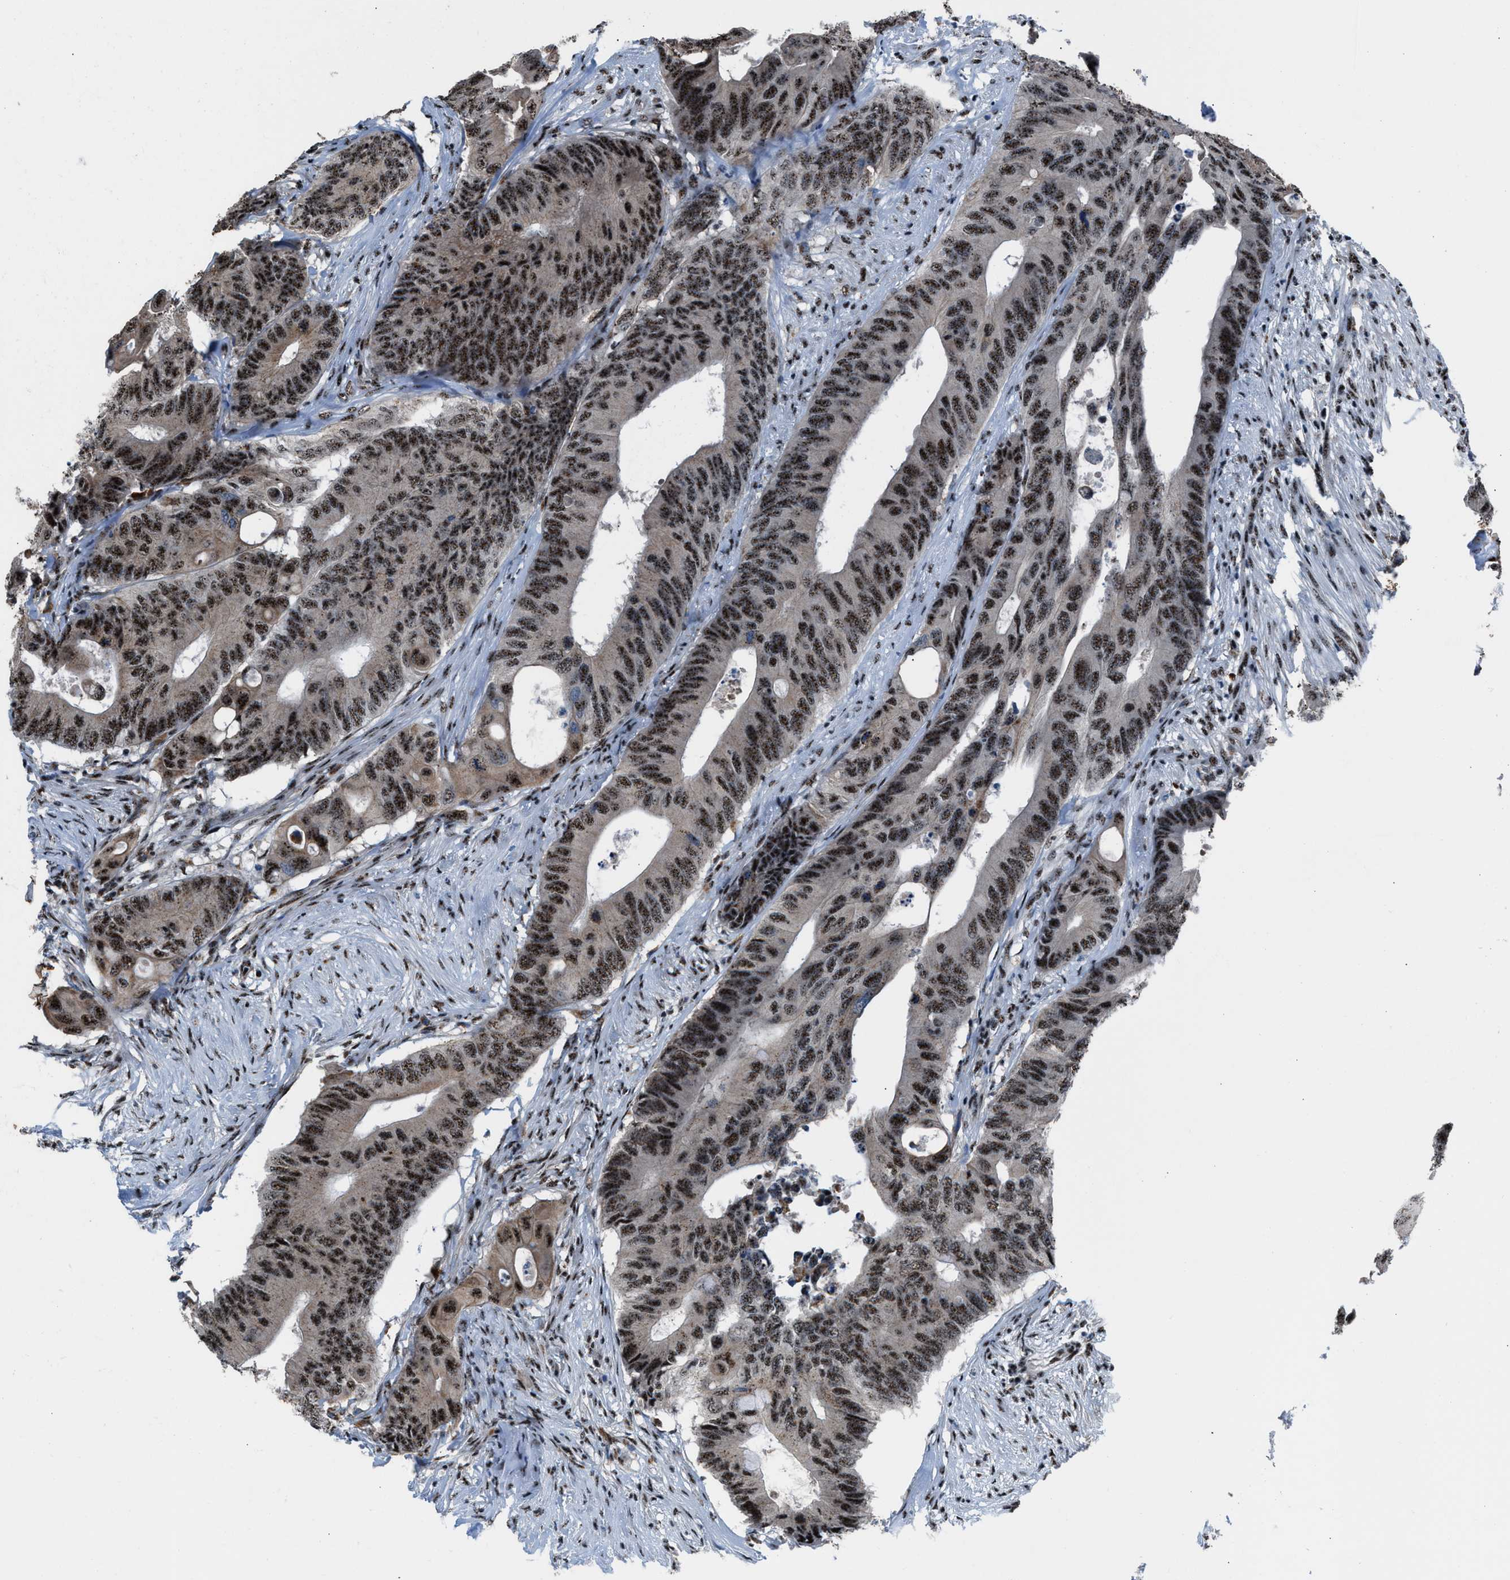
{"staining": {"intensity": "moderate", "quantity": ">75%", "location": "nuclear"}, "tissue": "colorectal cancer", "cell_type": "Tumor cells", "image_type": "cancer", "snomed": [{"axis": "morphology", "description": "Adenocarcinoma, NOS"}, {"axis": "topography", "description": "Colon"}], "caption": "Adenocarcinoma (colorectal) was stained to show a protein in brown. There is medium levels of moderate nuclear staining in approximately >75% of tumor cells. (Brightfield microscopy of DAB IHC at high magnification).", "gene": "CENPP", "patient": {"sex": "male", "age": 71}}